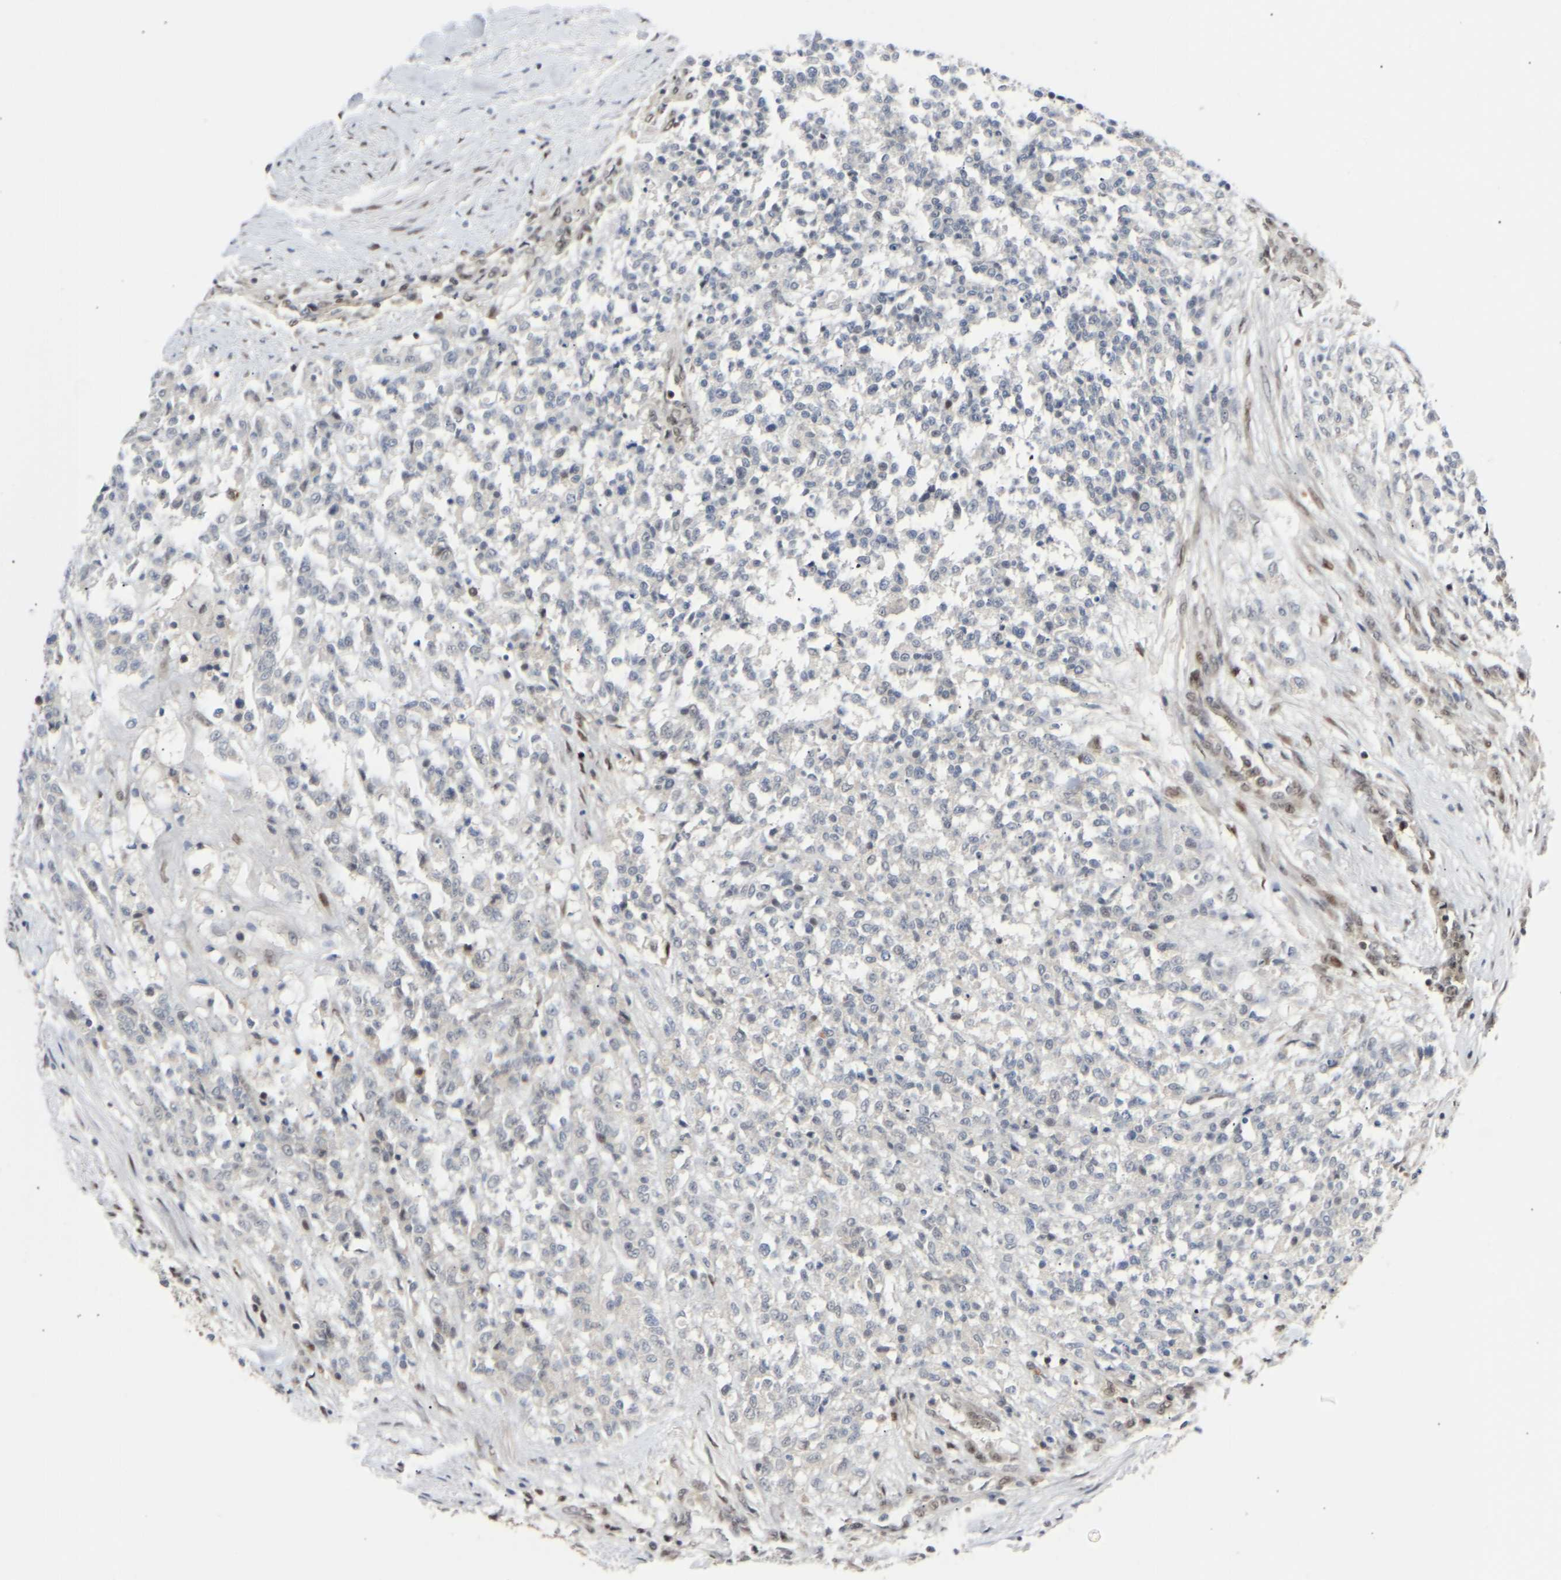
{"staining": {"intensity": "negative", "quantity": "none", "location": "none"}, "tissue": "testis cancer", "cell_type": "Tumor cells", "image_type": "cancer", "snomed": [{"axis": "morphology", "description": "Seminoma, NOS"}, {"axis": "topography", "description": "Testis"}], "caption": "This is an immunohistochemistry (IHC) micrograph of human testis cancer (seminoma). There is no staining in tumor cells.", "gene": "SSBP2", "patient": {"sex": "male", "age": 59}}